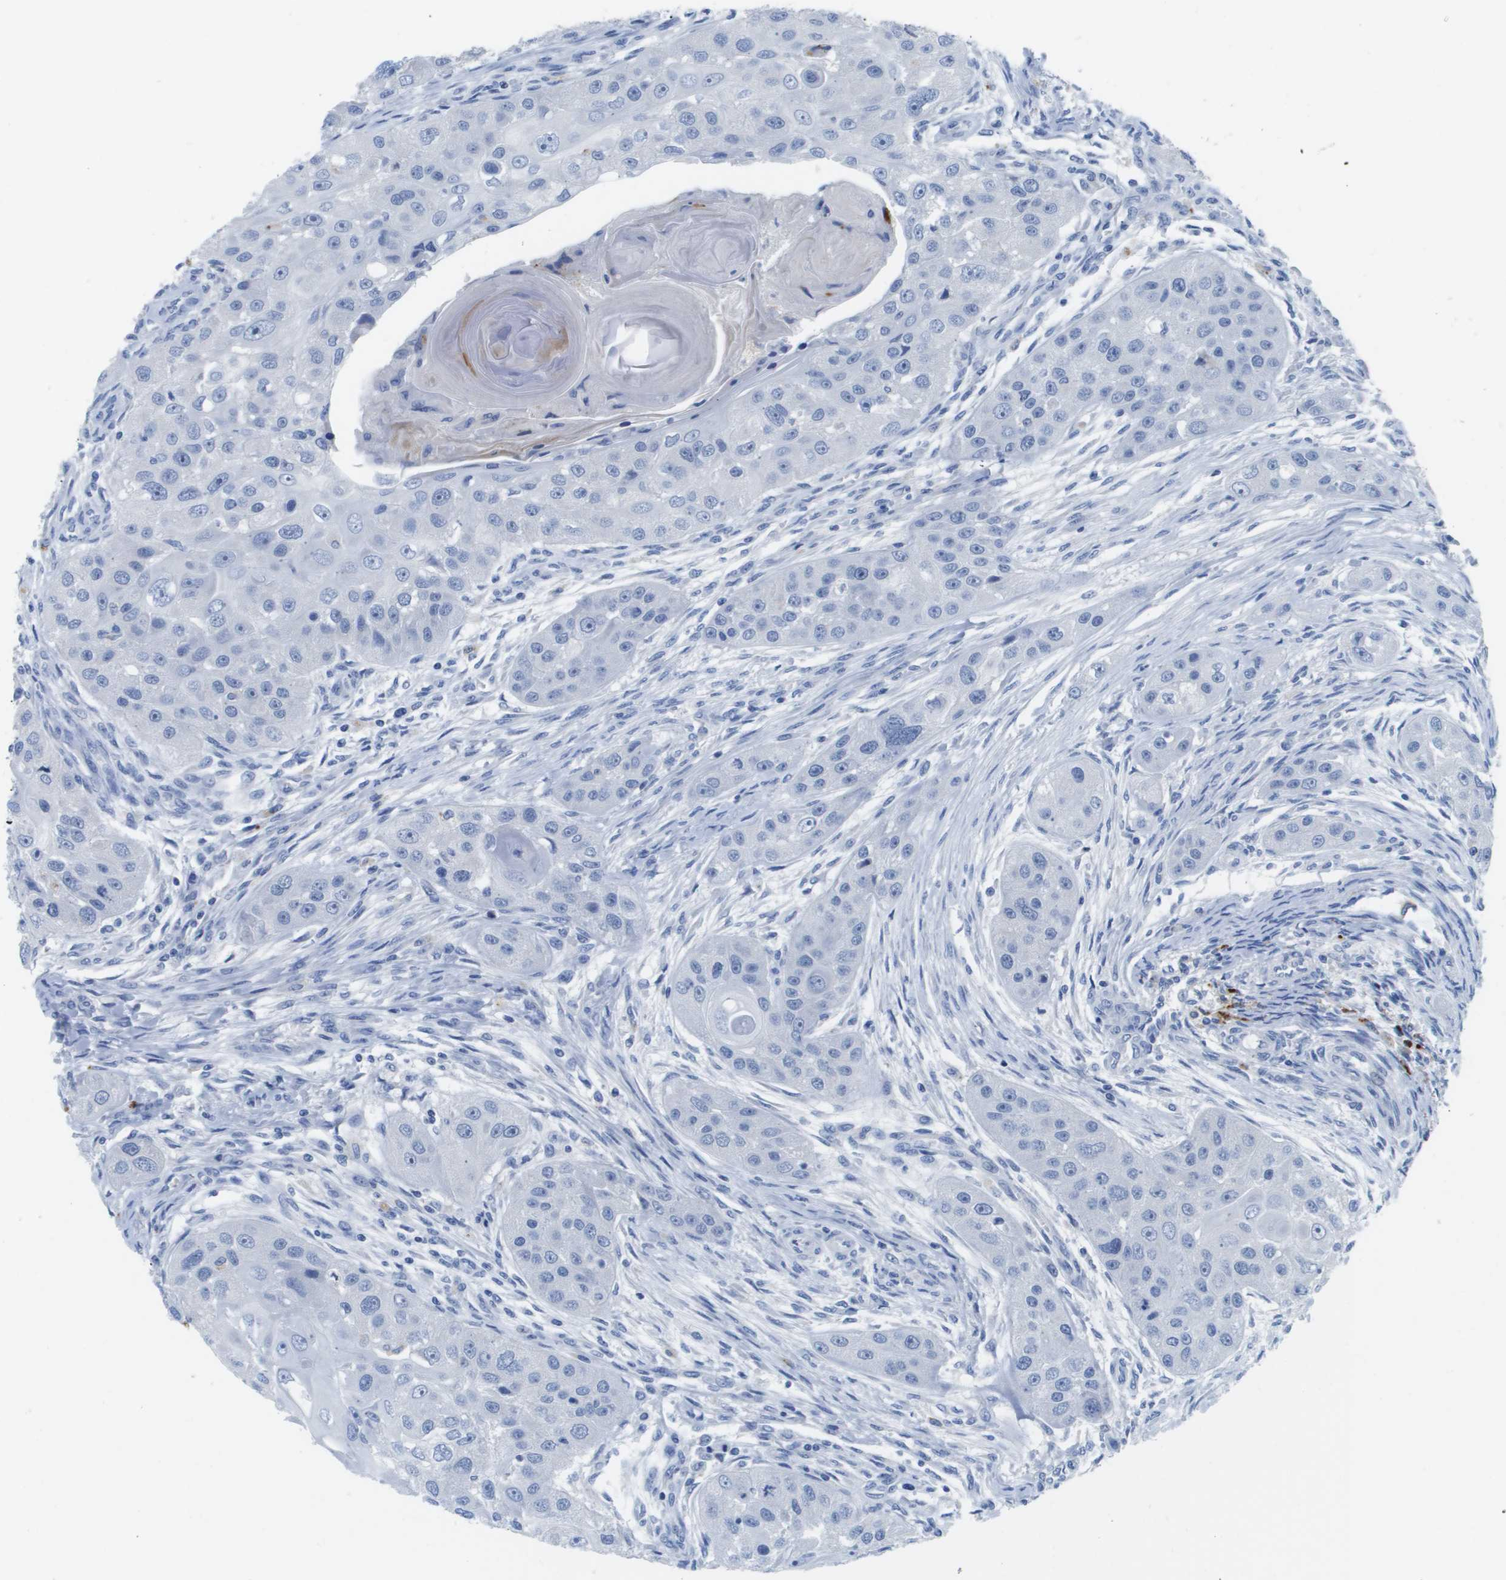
{"staining": {"intensity": "negative", "quantity": "none", "location": "none"}, "tissue": "head and neck cancer", "cell_type": "Tumor cells", "image_type": "cancer", "snomed": [{"axis": "morphology", "description": "Normal tissue, NOS"}, {"axis": "morphology", "description": "Squamous cell carcinoma, NOS"}, {"axis": "topography", "description": "Skeletal muscle"}, {"axis": "topography", "description": "Head-Neck"}], "caption": "Tumor cells show no significant expression in head and neck squamous cell carcinoma. Brightfield microscopy of immunohistochemistry stained with DAB (3,3'-diaminobenzidine) (brown) and hematoxylin (blue), captured at high magnification.", "gene": "MS4A1", "patient": {"sex": "male", "age": 51}}